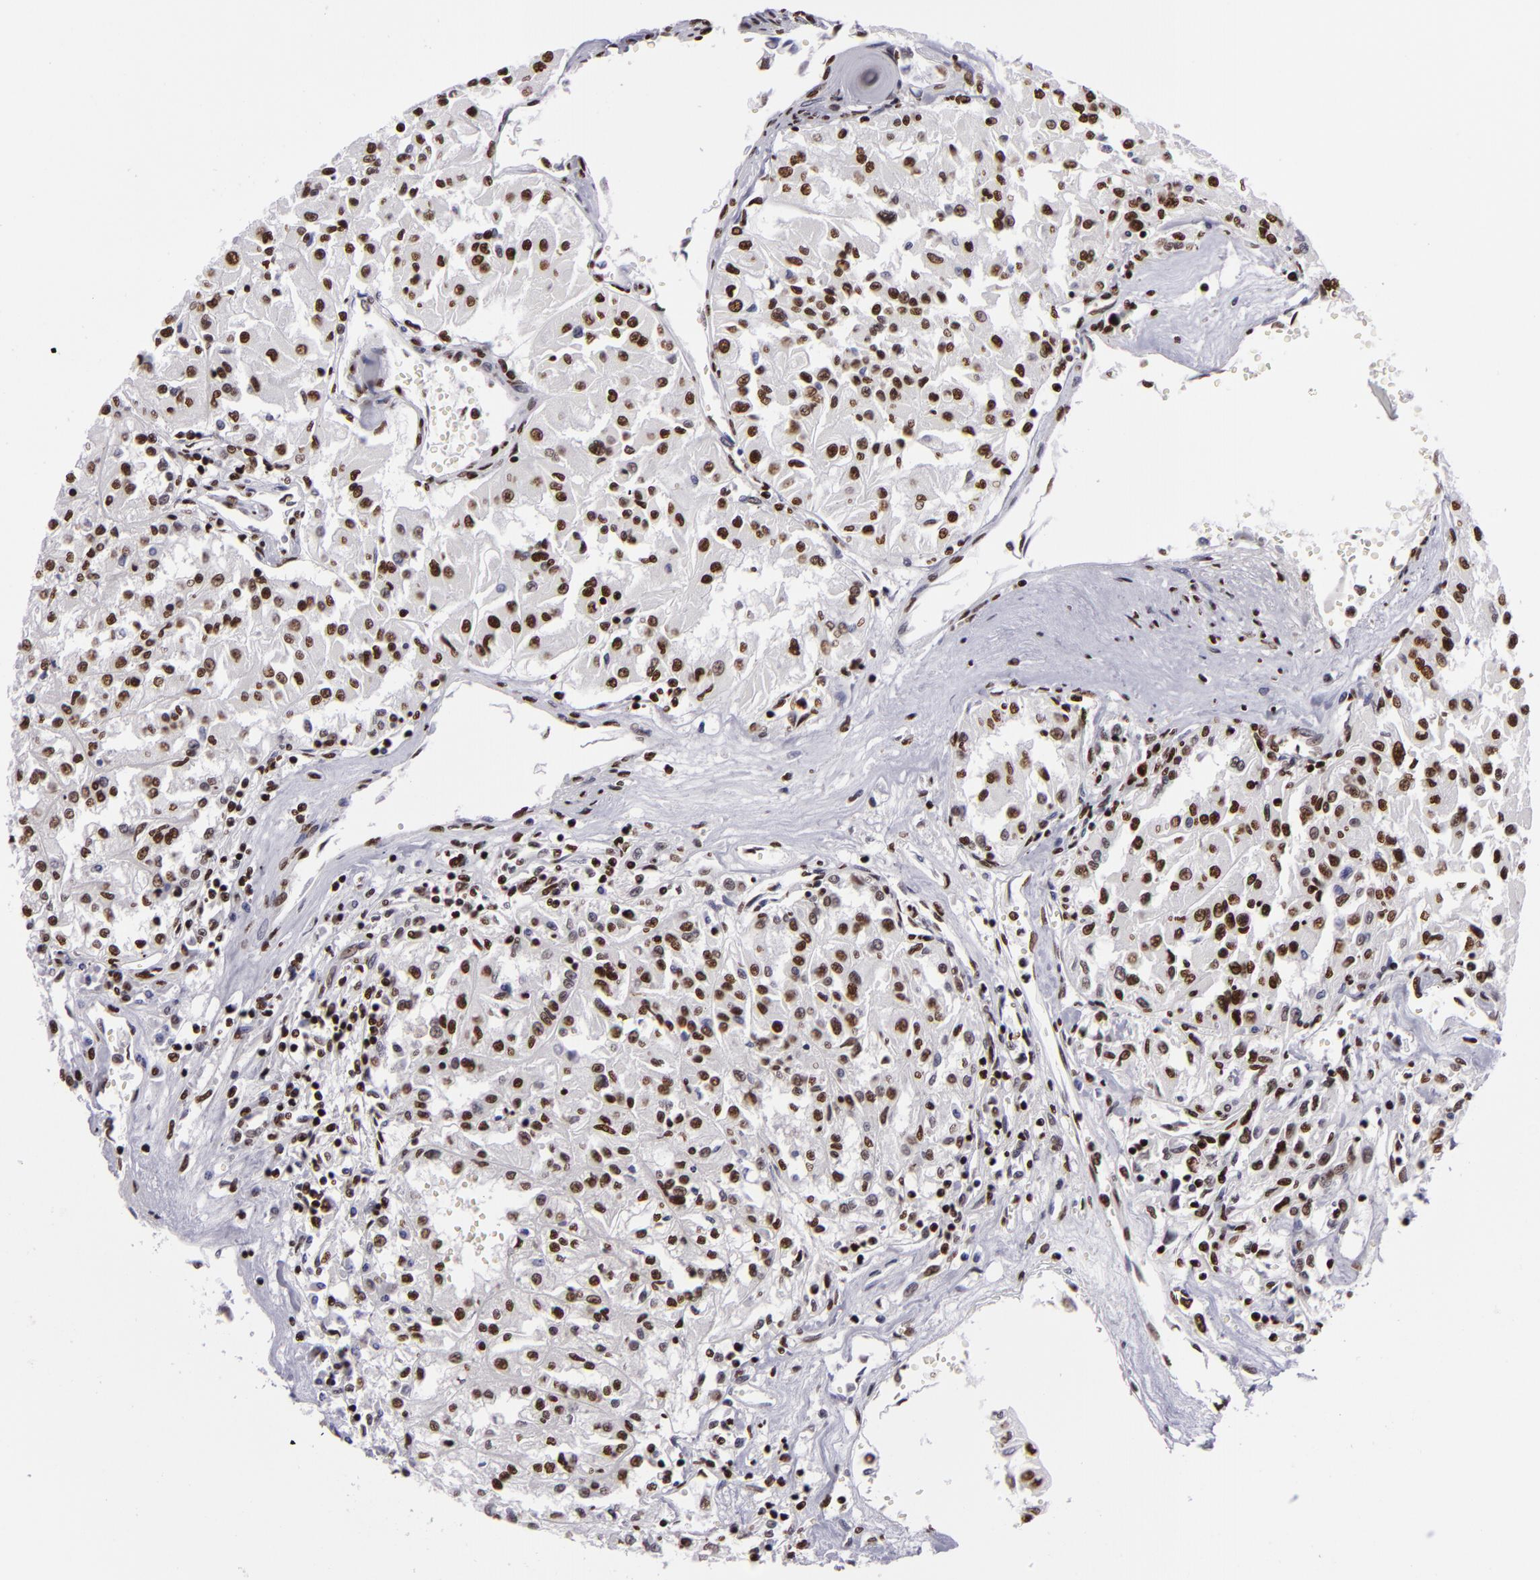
{"staining": {"intensity": "moderate", "quantity": "25%-75%", "location": "nuclear"}, "tissue": "renal cancer", "cell_type": "Tumor cells", "image_type": "cancer", "snomed": [{"axis": "morphology", "description": "Adenocarcinoma, NOS"}, {"axis": "topography", "description": "Kidney"}], "caption": "This is a photomicrograph of immunohistochemistry staining of renal adenocarcinoma, which shows moderate positivity in the nuclear of tumor cells.", "gene": "SAFB", "patient": {"sex": "male", "age": 78}}